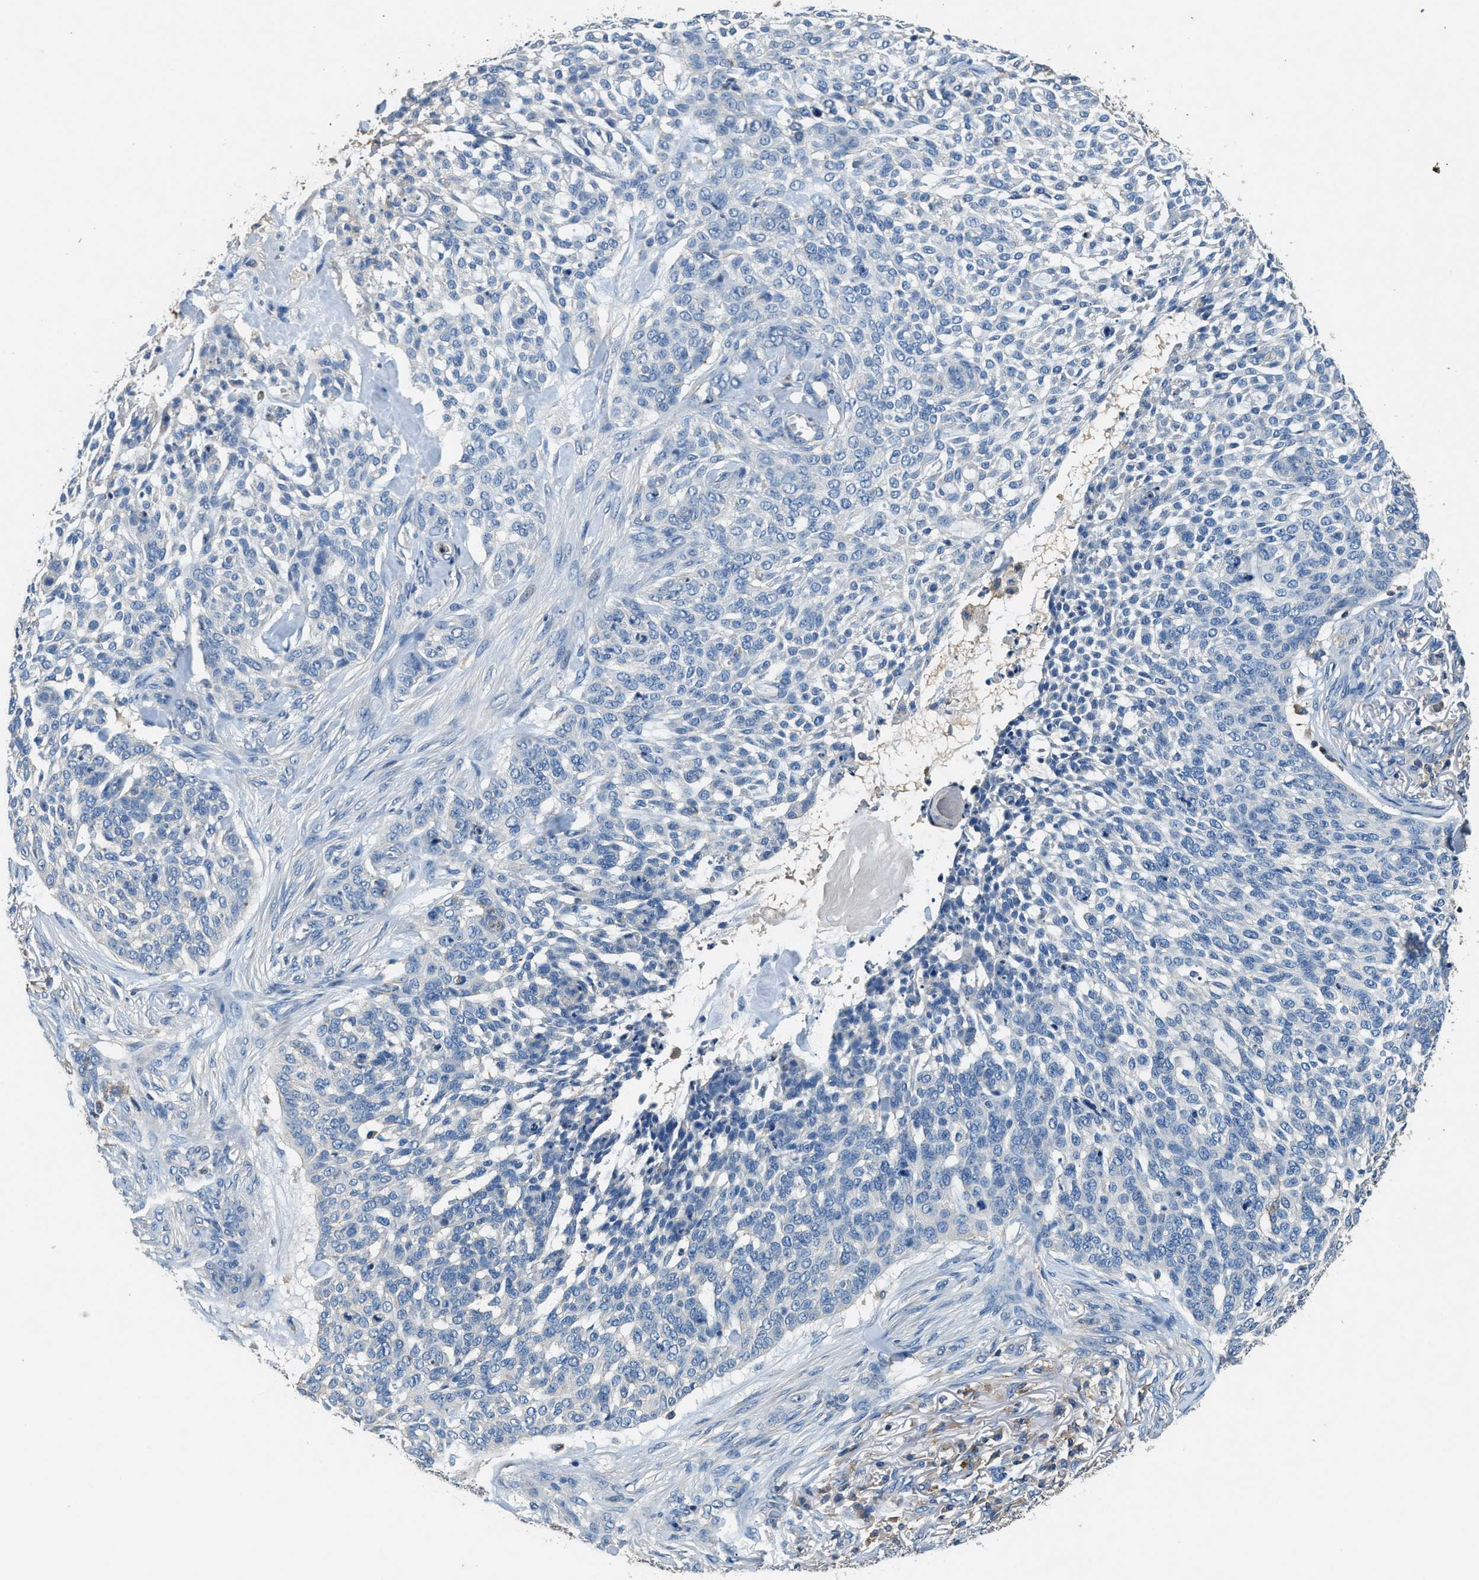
{"staining": {"intensity": "negative", "quantity": "none", "location": "none"}, "tissue": "skin cancer", "cell_type": "Tumor cells", "image_type": "cancer", "snomed": [{"axis": "morphology", "description": "Basal cell carcinoma"}, {"axis": "topography", "description": "Skin"}], "caption": "Skin cancer stained for a protein using IHC exhibits no positivity tumor cells.", "gene": "BLOC1S1", "patient": {"sex": "female", "age": 64}}